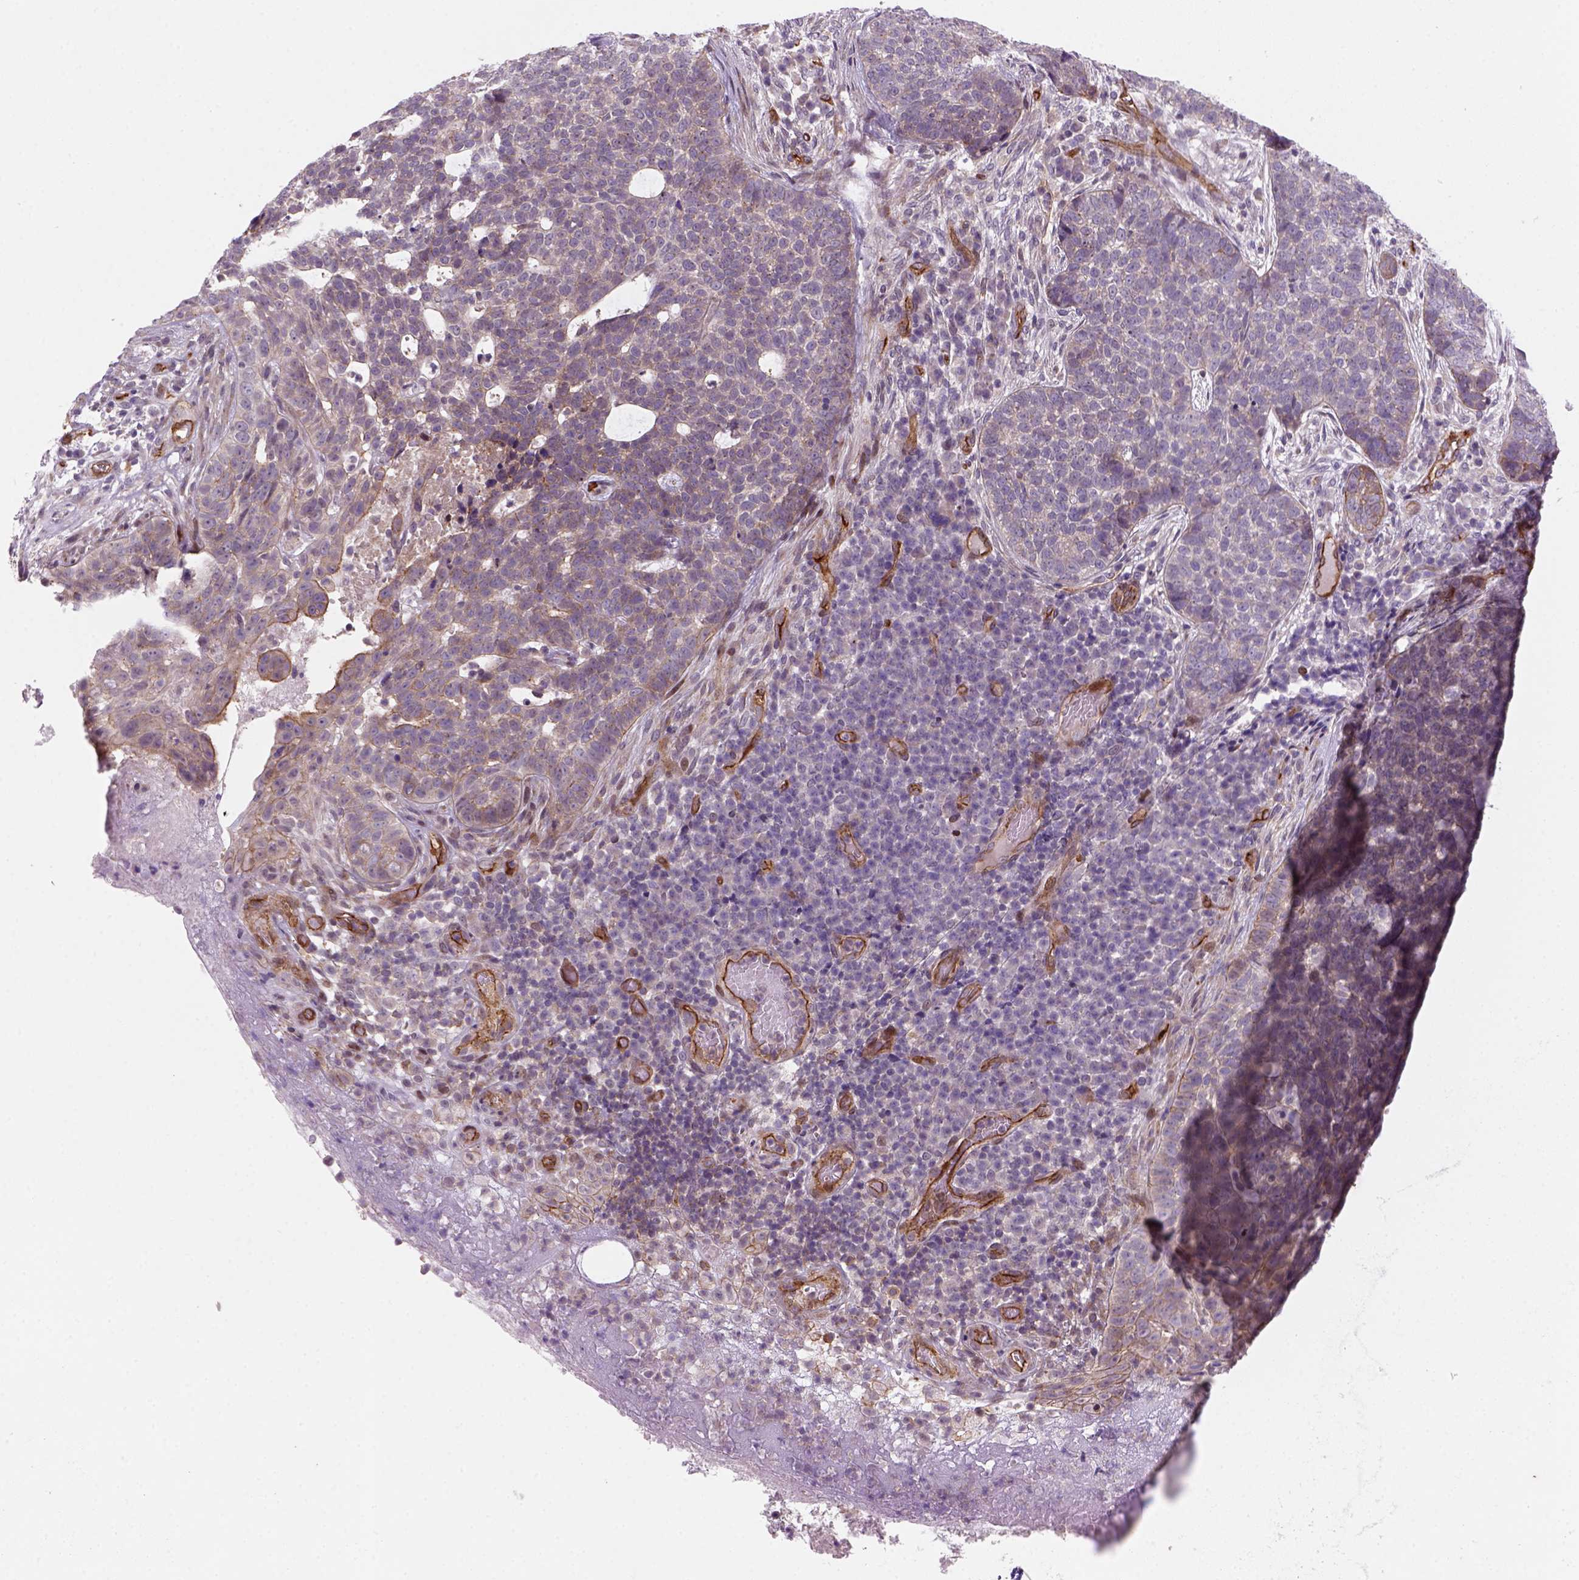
{"staining": {"intensity": "weak", "quantity": ">75%", "location": "cytoplasmic/membranous"}, "tissue": "skin cancer", "cell_type": "Tumor cells", "image_type": "cancer", "snomed": [{"axis": "morphology", "description": "Basal cell carcinoma"}, {"axis": "topography", "description": "Skin"}], "caption": "Protein analysis of basal cell carcinoma (skin) tissue demonstrates weak cytoplasmic/membranous expression in approximately >75% of tumor cells.", "gene": "VSTM5", "patient": {"sex": "female", "age": 69}}